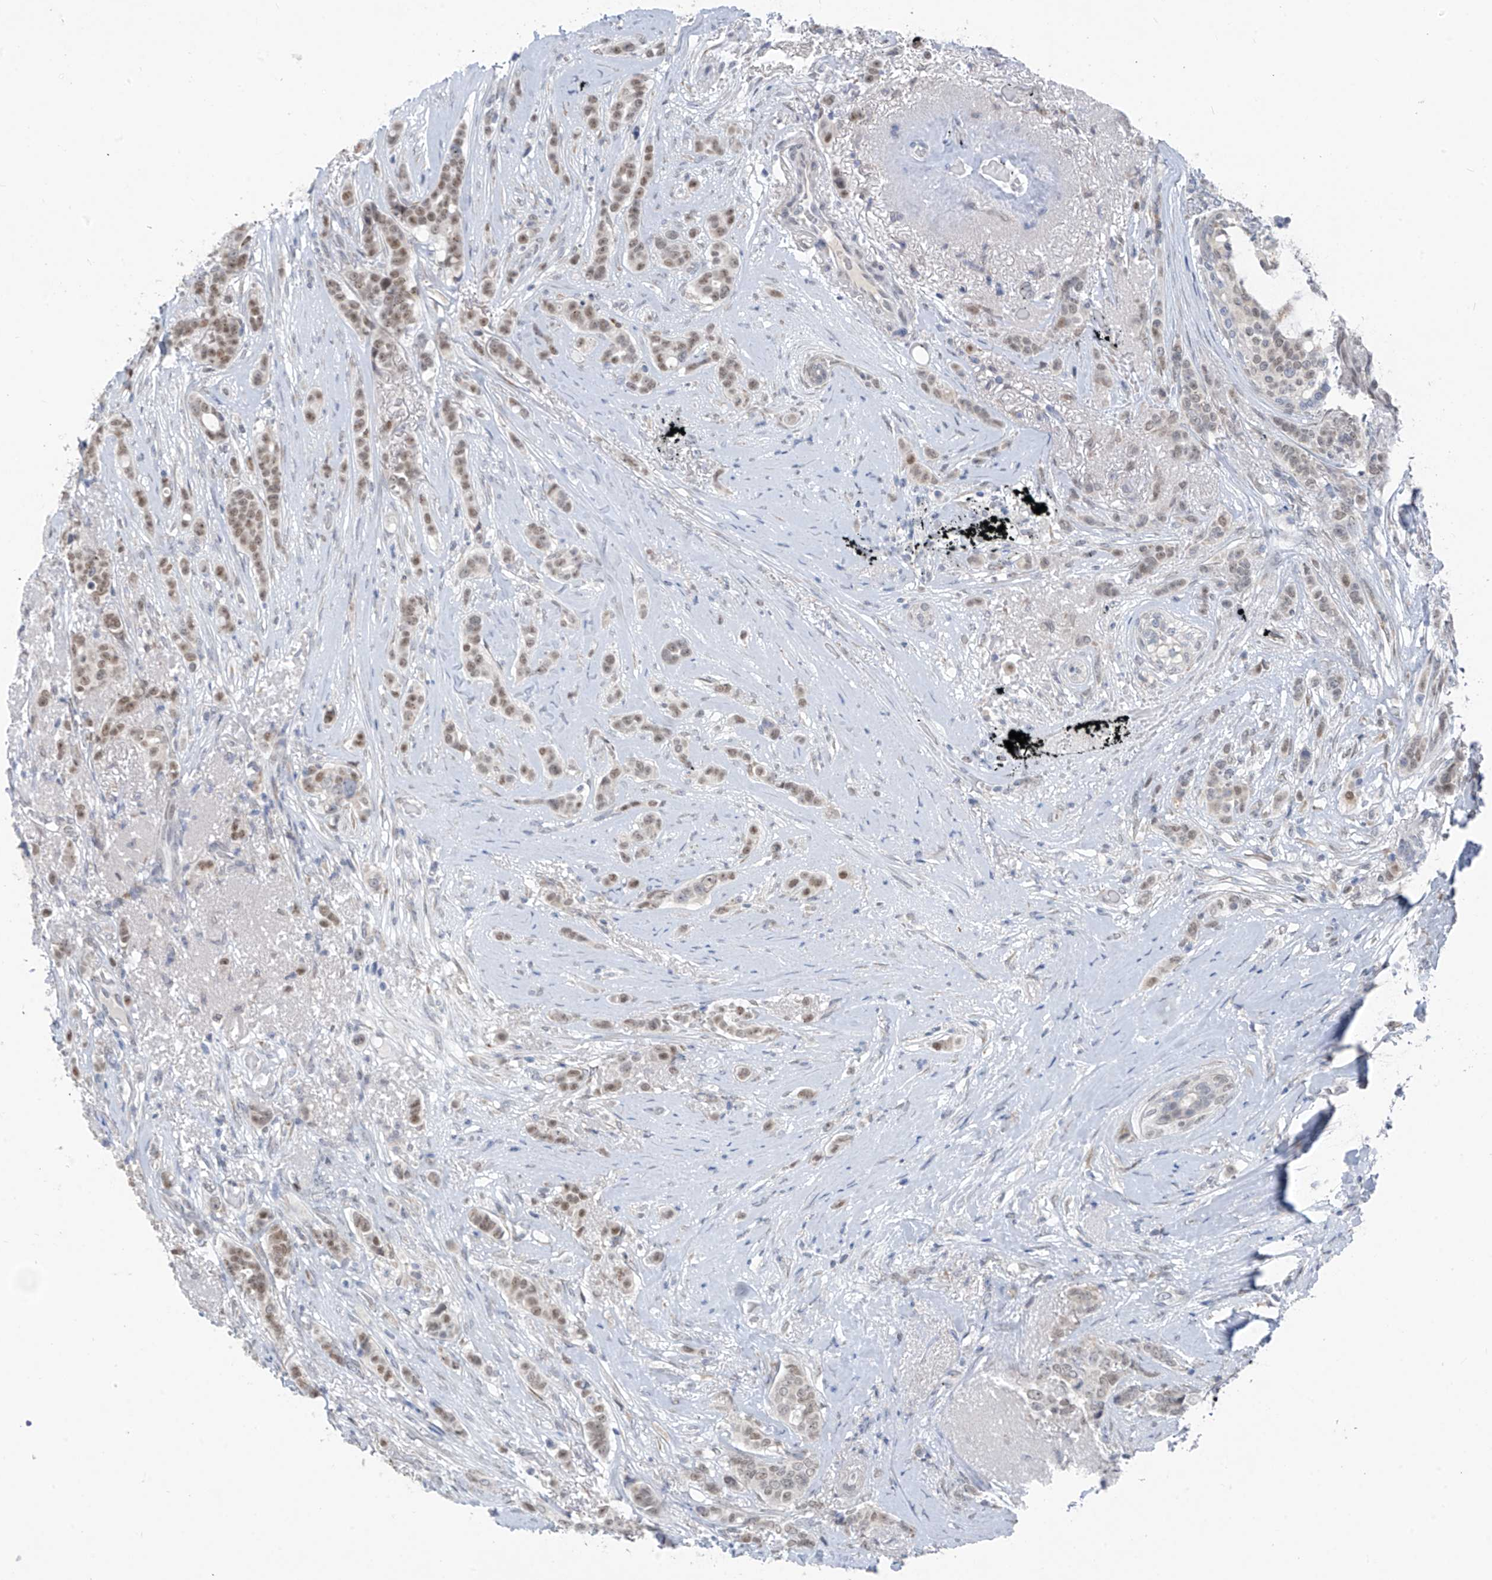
{"staining": {"intensity": "moderate", "quantity": "<25%", "location": "nuclear"}, "tissue": "breast cancer", "cell_type": "Tumor cells", "image_type": "cancer", "snomed": [{"axis": "morphology", "description": "Lobular carcinoma"}, {"axis": "topography", "description": "Breast"}], "caption": "Breast cancer stained with a brown dye shows moderate nuclear positive expression in approximately <25% of tumor cells.", "gene": "CYP4V2", "patient": {"sex": "female", "age": 51}}